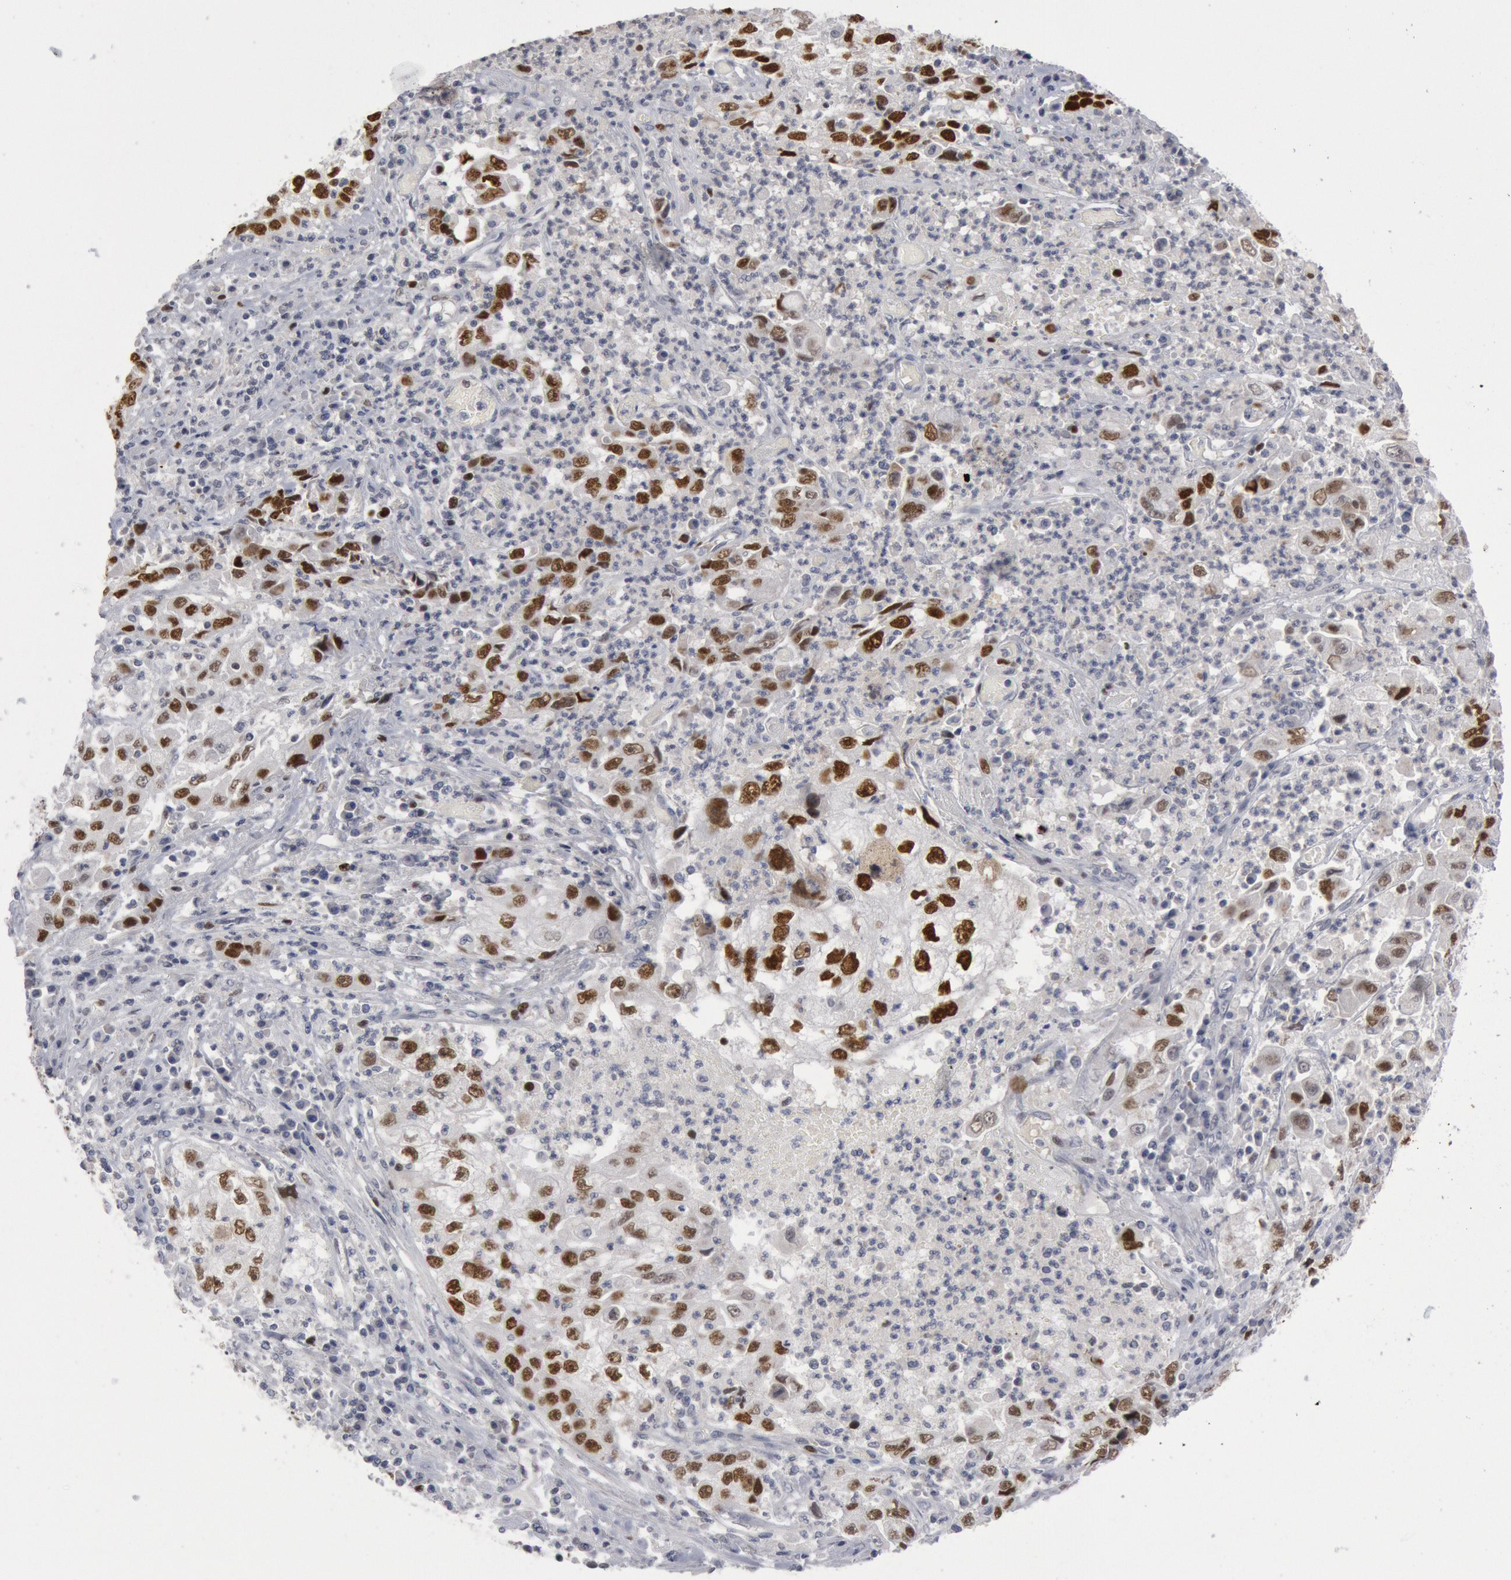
{"staining": {"intensity": "moderate", "quantity": "25%-75%", "location": "nuclear"}, "tissue": "cervical cancer", "cell_type": "Tumor cells", "image_type": "cancer", "snomed": [{"axis": "morphology", "description": "Squamous cell carcinoma, NOS"}, {"axis": "topography", "description": "Cervix"}], "caption": "A brown stain highlights moderate nuclear staining of a protein in human cervical squamous cell carcinoma tumor cells.", "gene": "WDHD1", "patient": {"sex": "female", "age": 36}}